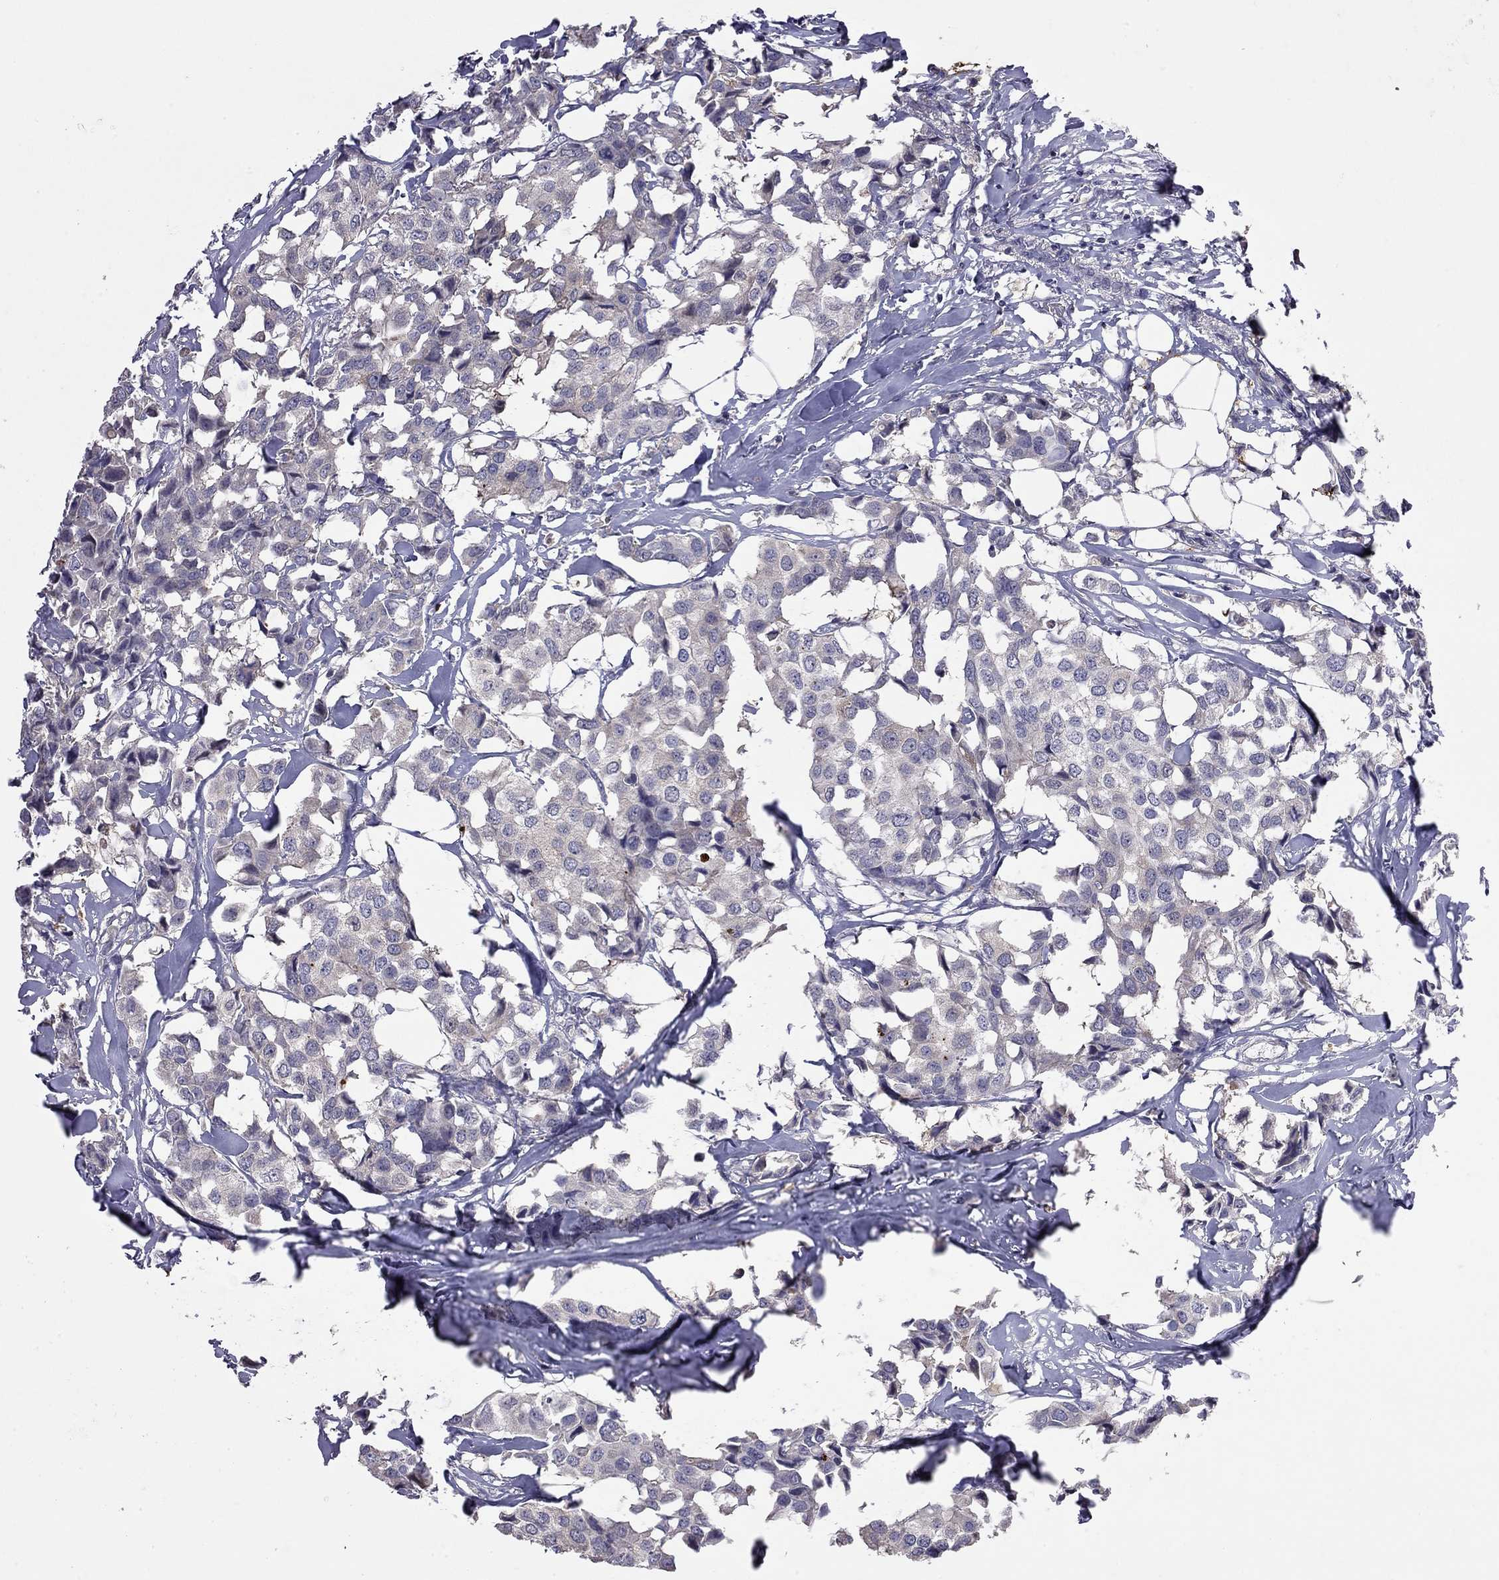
{"staining": {"intensity": "negative", "quantity": "none", "location": "none"}, "tissue": "breast cancer", "cell_type": "Tumor cells", "image_type": "cancer", "snomed": [{"axis": "morphology", "description": "Duct carcinoma"}, {"axis": "topography", "description": "Breast"}], "caption": "Protein analysis of breast cancer demonstrates no significant positivity in tumor cells.", "gene": "FEZ1", "patient": {"sex": "female", "age": 80}}